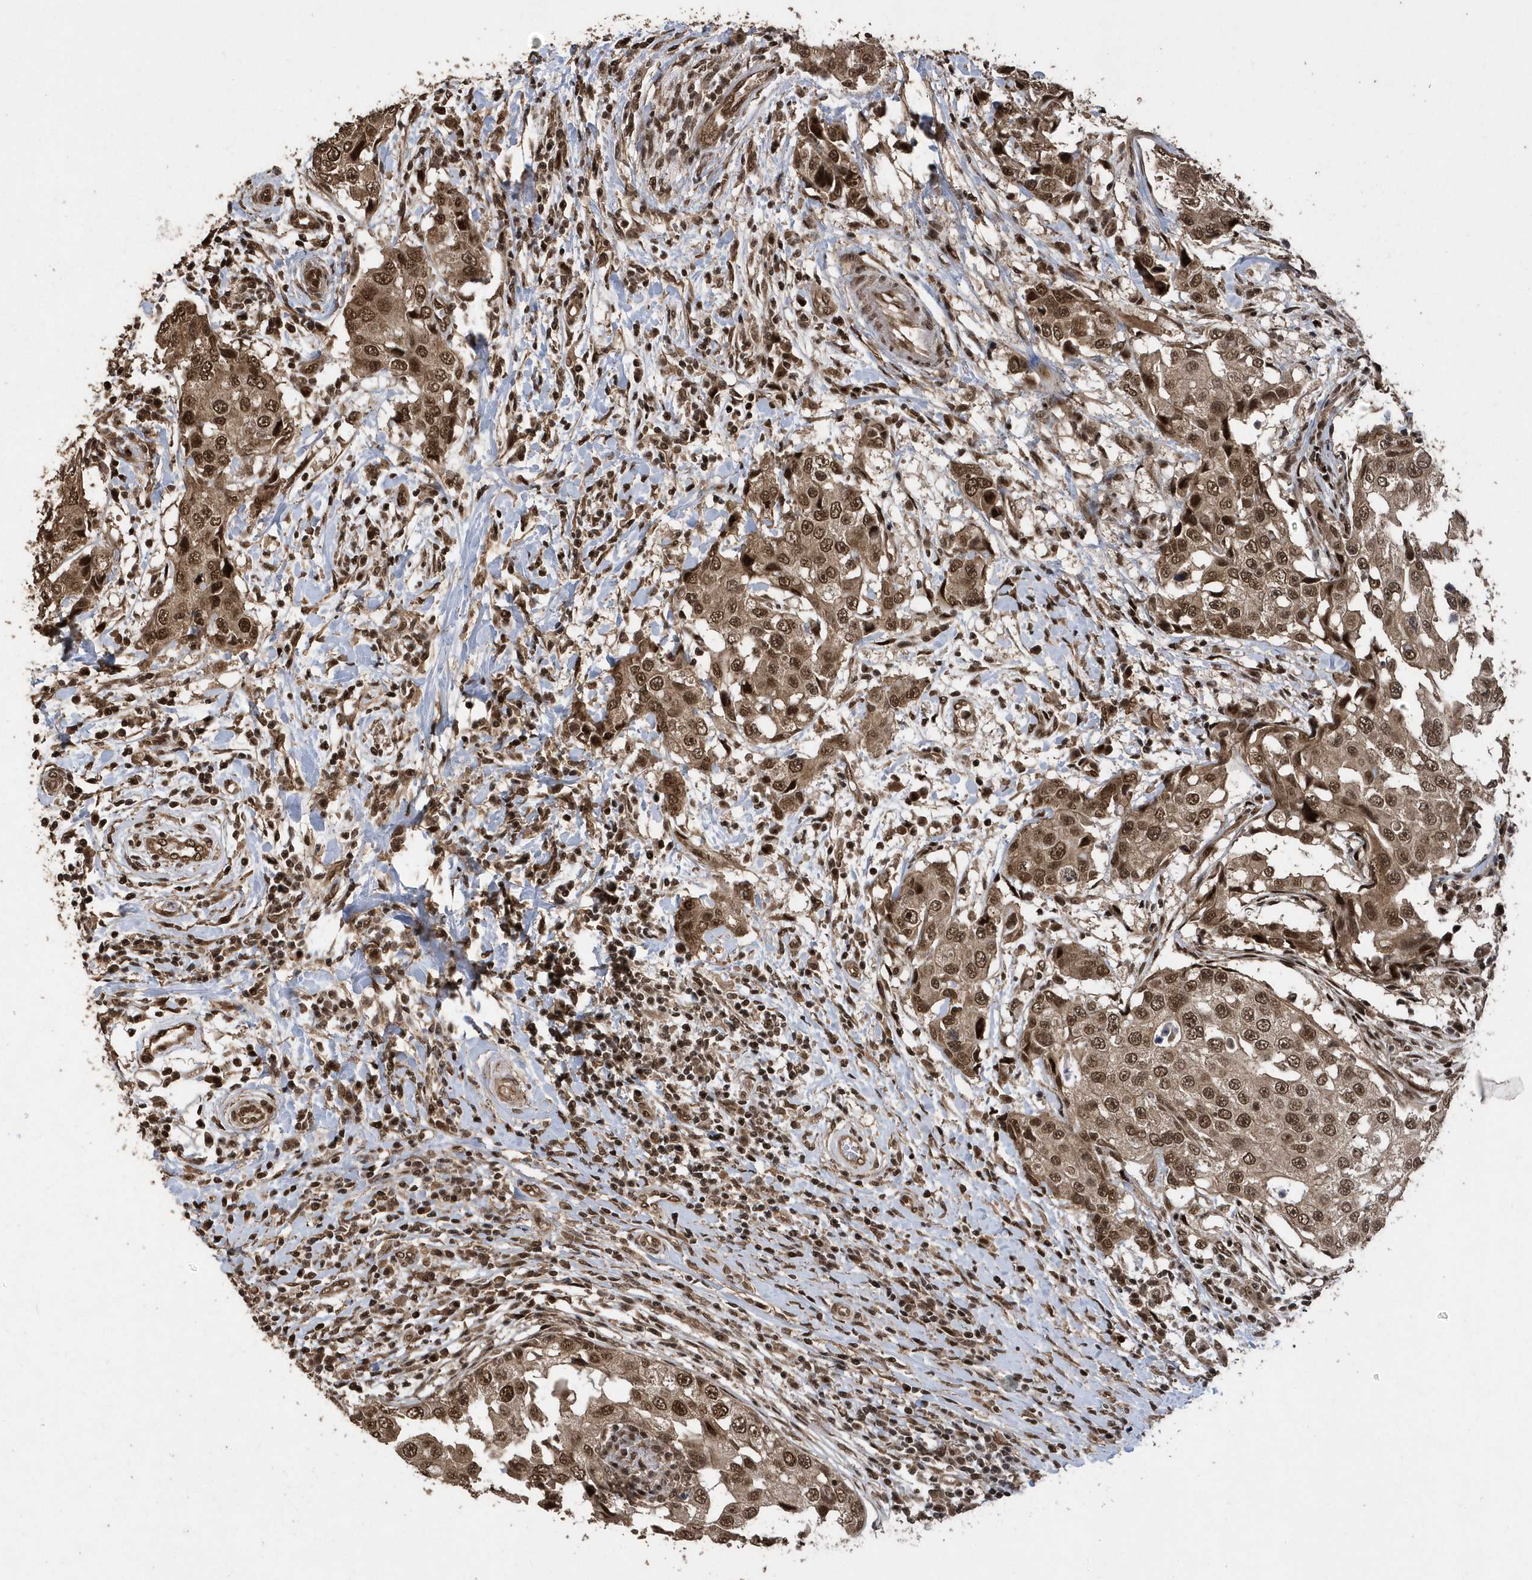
{"staining": {"intensity": "moderate", "quantity": ">75%", "location": "cytoplasmic/membranous,nuclear"}, "tissue": "breast cancer", "cell_type": "Tumor cells", "image_type": "cancer", "snomed": [{"axis": "morphology", "description": "Duct carcinoma"}, {"axis": "topography", "description": "Breast"}], "caption": "IHC micrograph of breast cancer (infiltrating ductal carcinoma) stained for a protein (brown), which displays medium levels of moderate cytoplasmic/membranous and nuclear staining in about >75% of tumor cells.", "gene": "INTS12", "patient": {"sex": "female", "age": 27}}